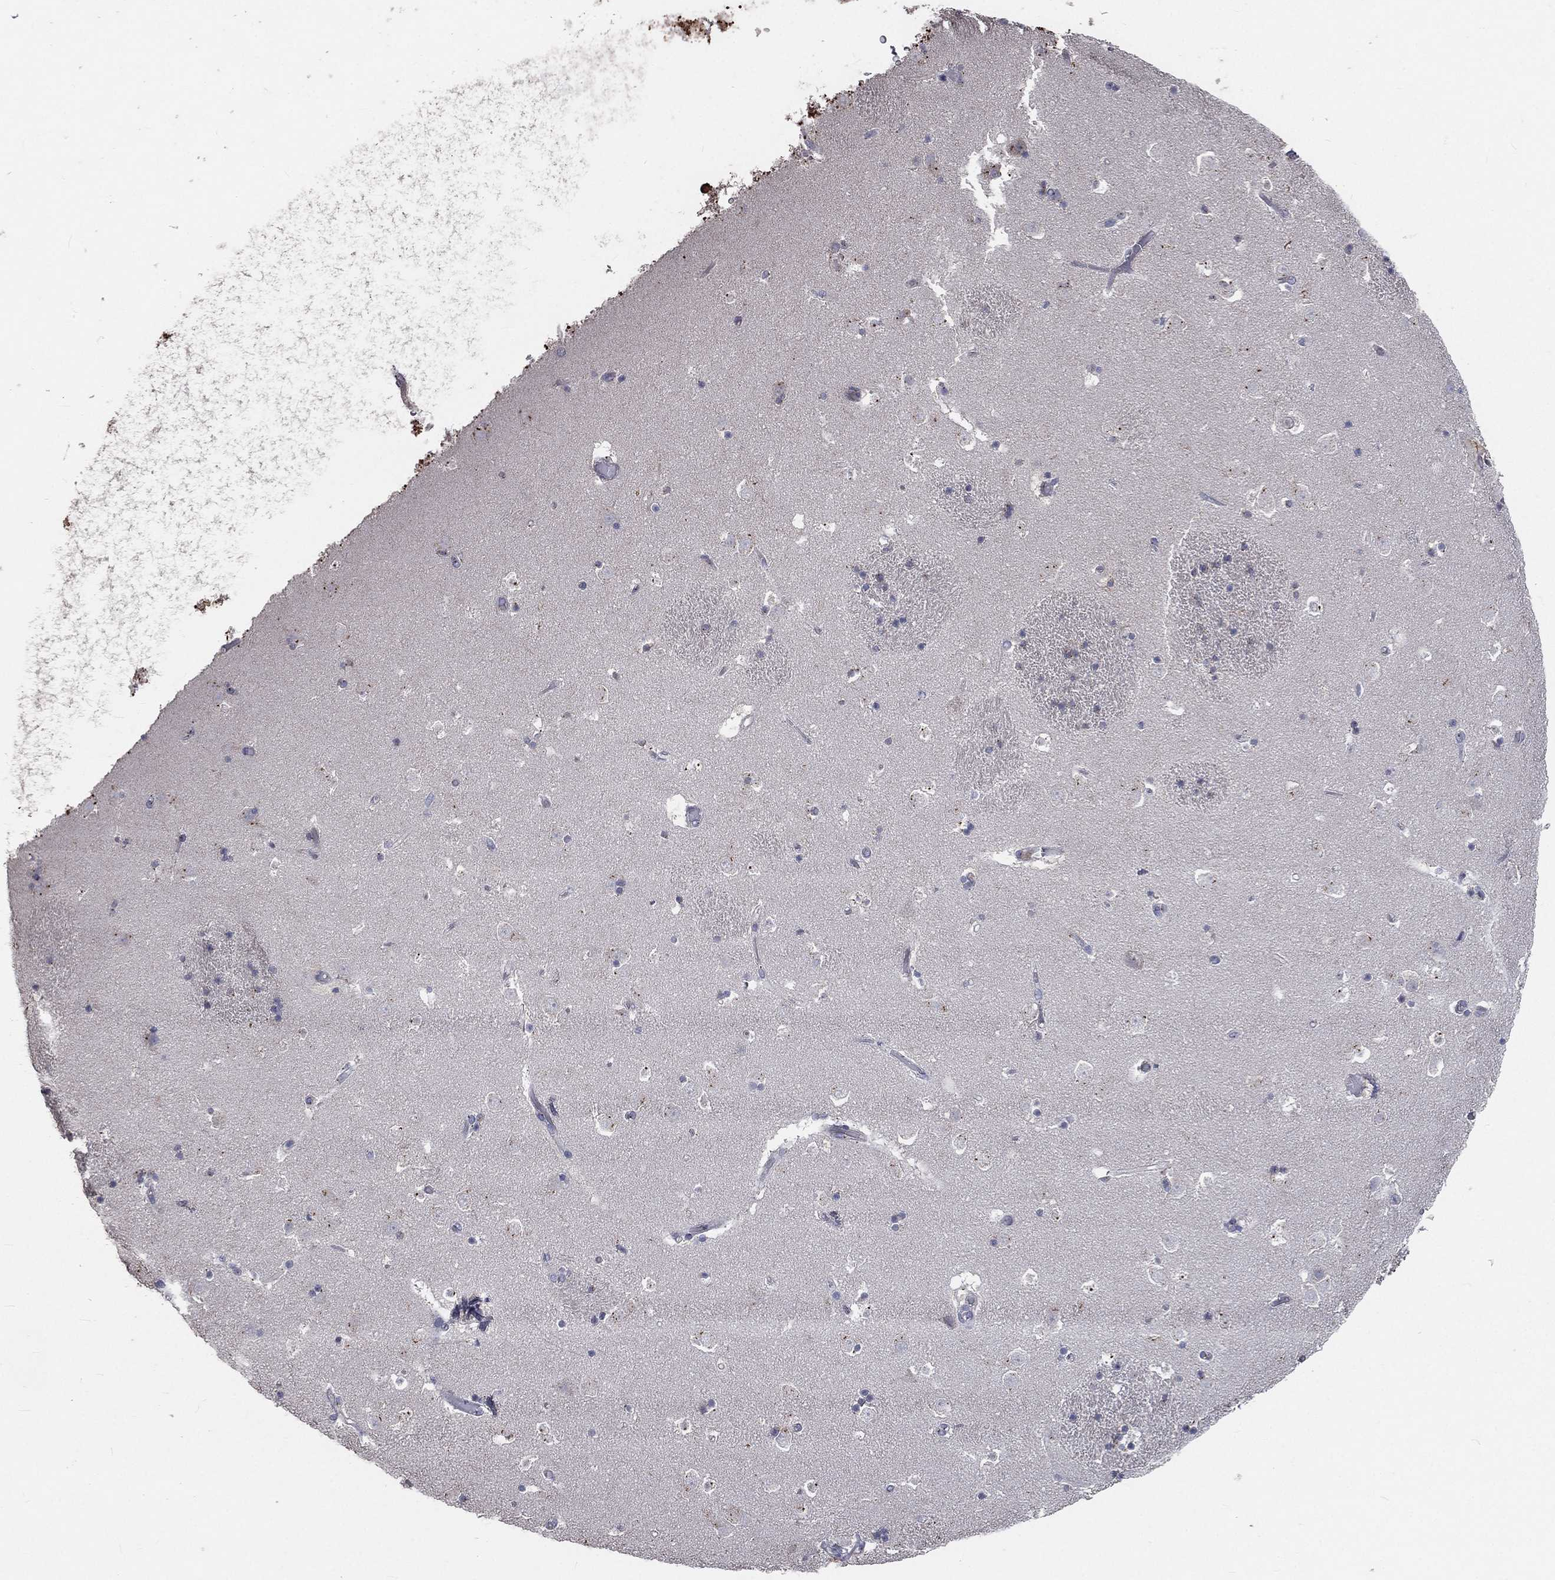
{"staining": {"intensity": "negative", "quantity": "none", "location": "none"}, "tissue": "caudate", "cell_type": "Glial cells", "image_type": "normal", "snomed": [{"axis": "morphology", "description": "Normal tissue, NOS"}, {"axis": "topography", "description": "Lateral ventricle wall"}], "caption": "Immunohistochemistry histopathology image of unremarkable caudate: caudate stained with DAB (3,3'-diaminobenzidine) displays no significant protein positivity in glial cells.", "gene": "CROCC", "patient": {"sex": "female", "age": 42}}